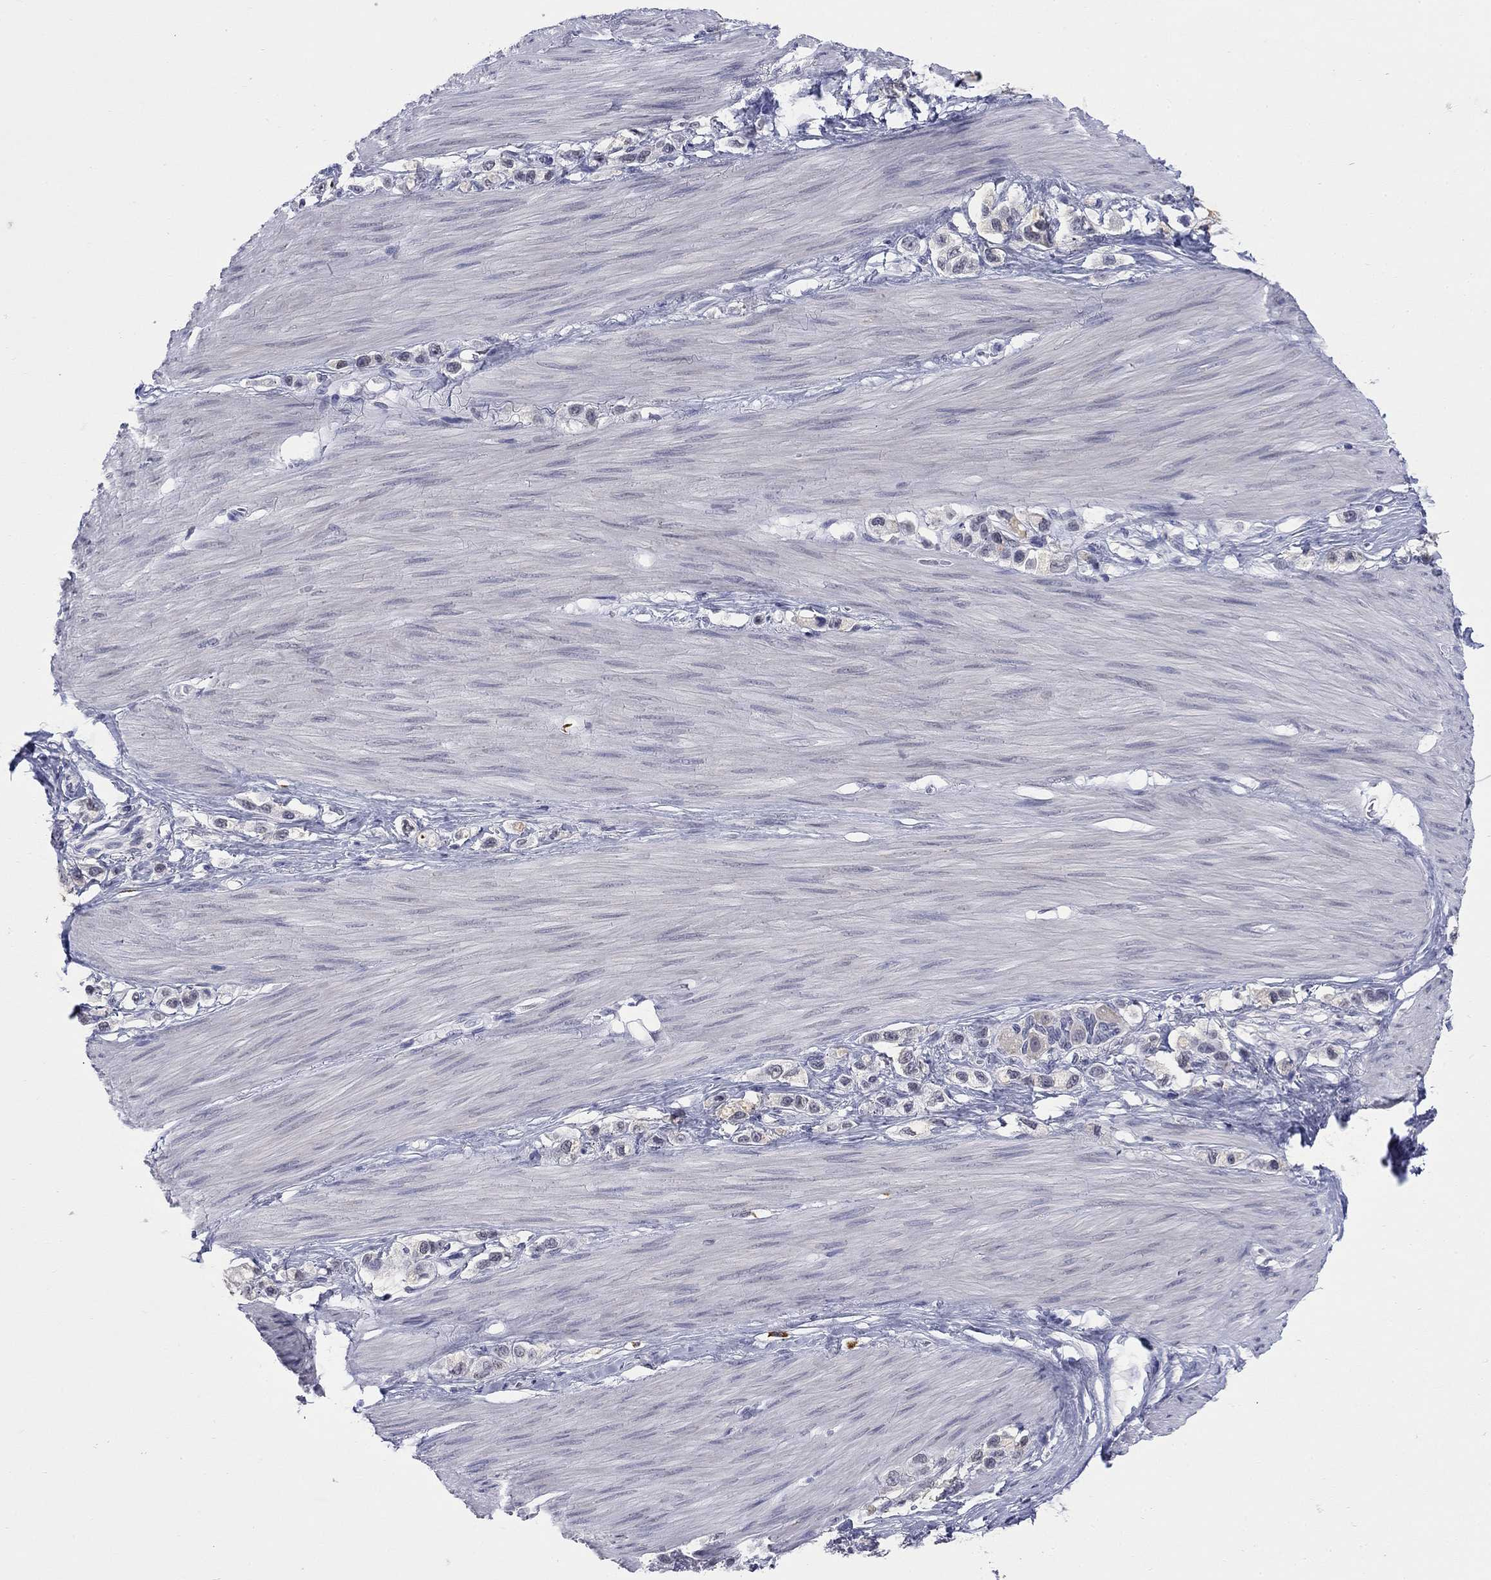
{"staining": {"intensity": "negative", "quantity": "none", "location": "none"}, "tissue": "stomach cancer", "cell_type": "Tumor cells", "image_type": "cancer", "snomed": [{"axis": "morphology", "description": "Normal tissue, NOS"}, {"axis": "morphology", "description": "Adenocarcinoma, NOS"}, {"axis": "morphology", "description": "Adenocarcinoma, High grade"}, {"axis": "topography", "description": "Stomach, upper"}, {"axis": "topography", "description": "Stomach"}], "caption": "Adenocarcinoma (stomach) was stained to show a protein in brown. There is no significant staining in tumor cells.", "gene": "ECEL1", "patient": {"sex": "female", "age": 65}}